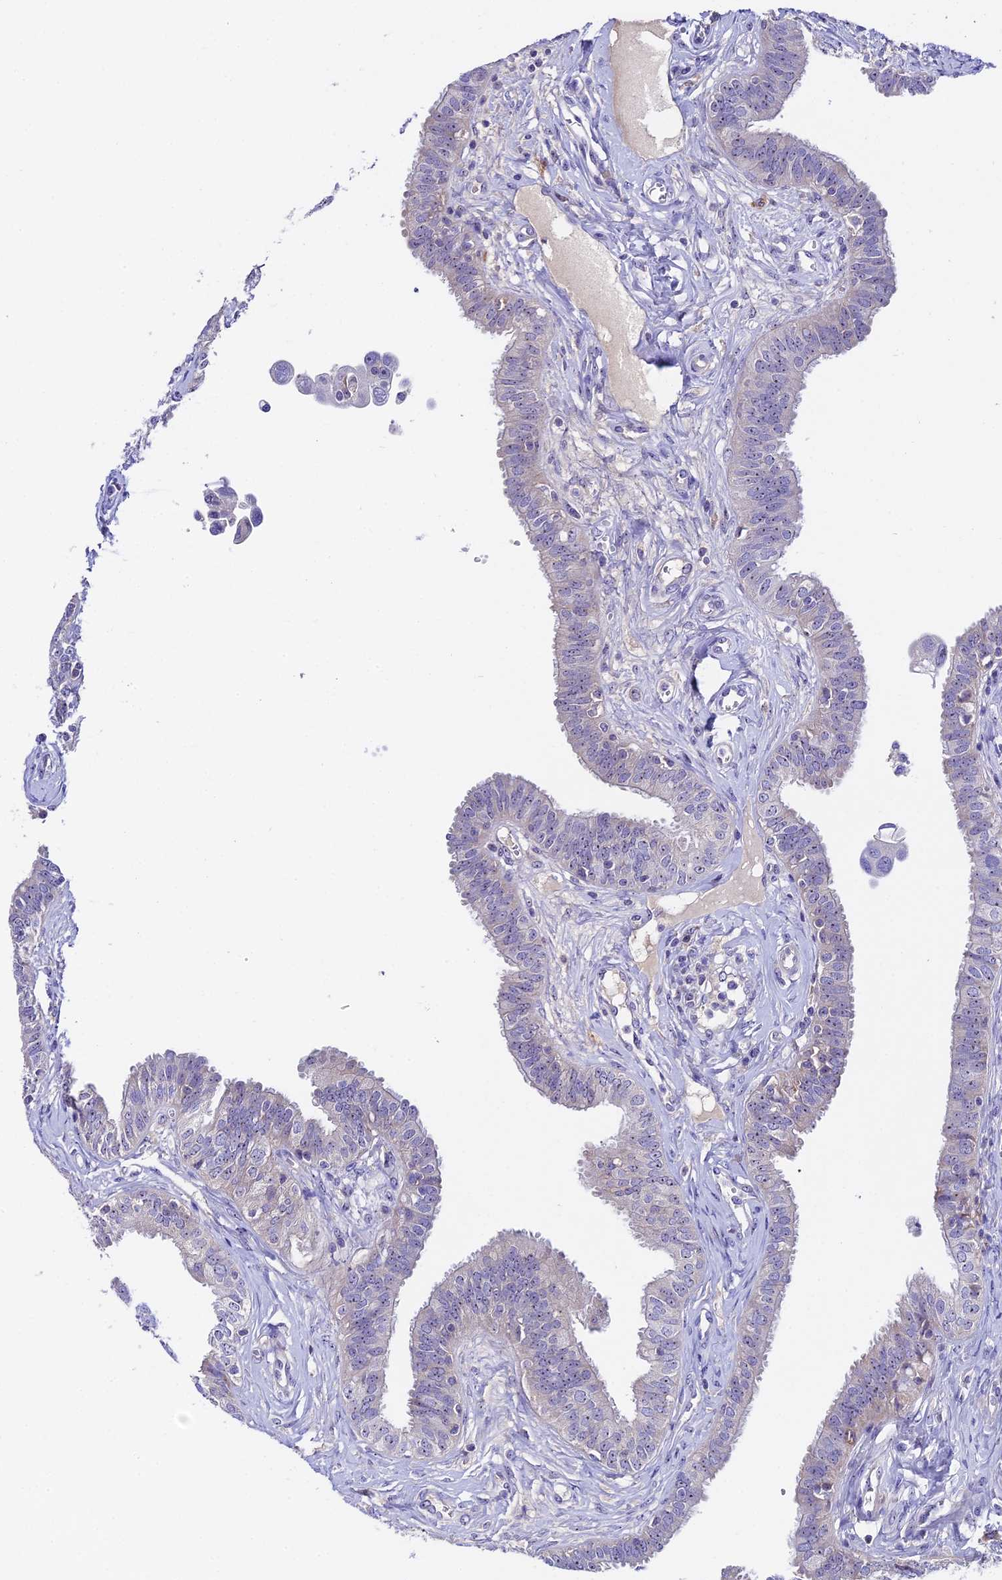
{"staining": {"intensity": "moderate", "quantity": "<25%", "location": "cytoplasmic/membranous"}, "tissue": "fallopian tube", "cell_type": "Glandular cells", "image_type": "normal", "snomed": [{"axis": "morphology", "description": "Normal tissue, NOS"}, {"axis": "morphology", "description": "Carcinoma, NOS"}, {"axis": "topography", "description": "Fallopian tube"}, {"axis": "topography", "description": "Ovary"}], "caption": "Immunohistochemistry of benign fallopian tube shows low levels of moderate cytoplasmic/membranous staining in about <25% of glandular cells. Immunohistochemistry stains the protein in brown and the nuclei are stained blue.", "gene": "DUSP29", "patient": {"sex": "female", "age": 59}}